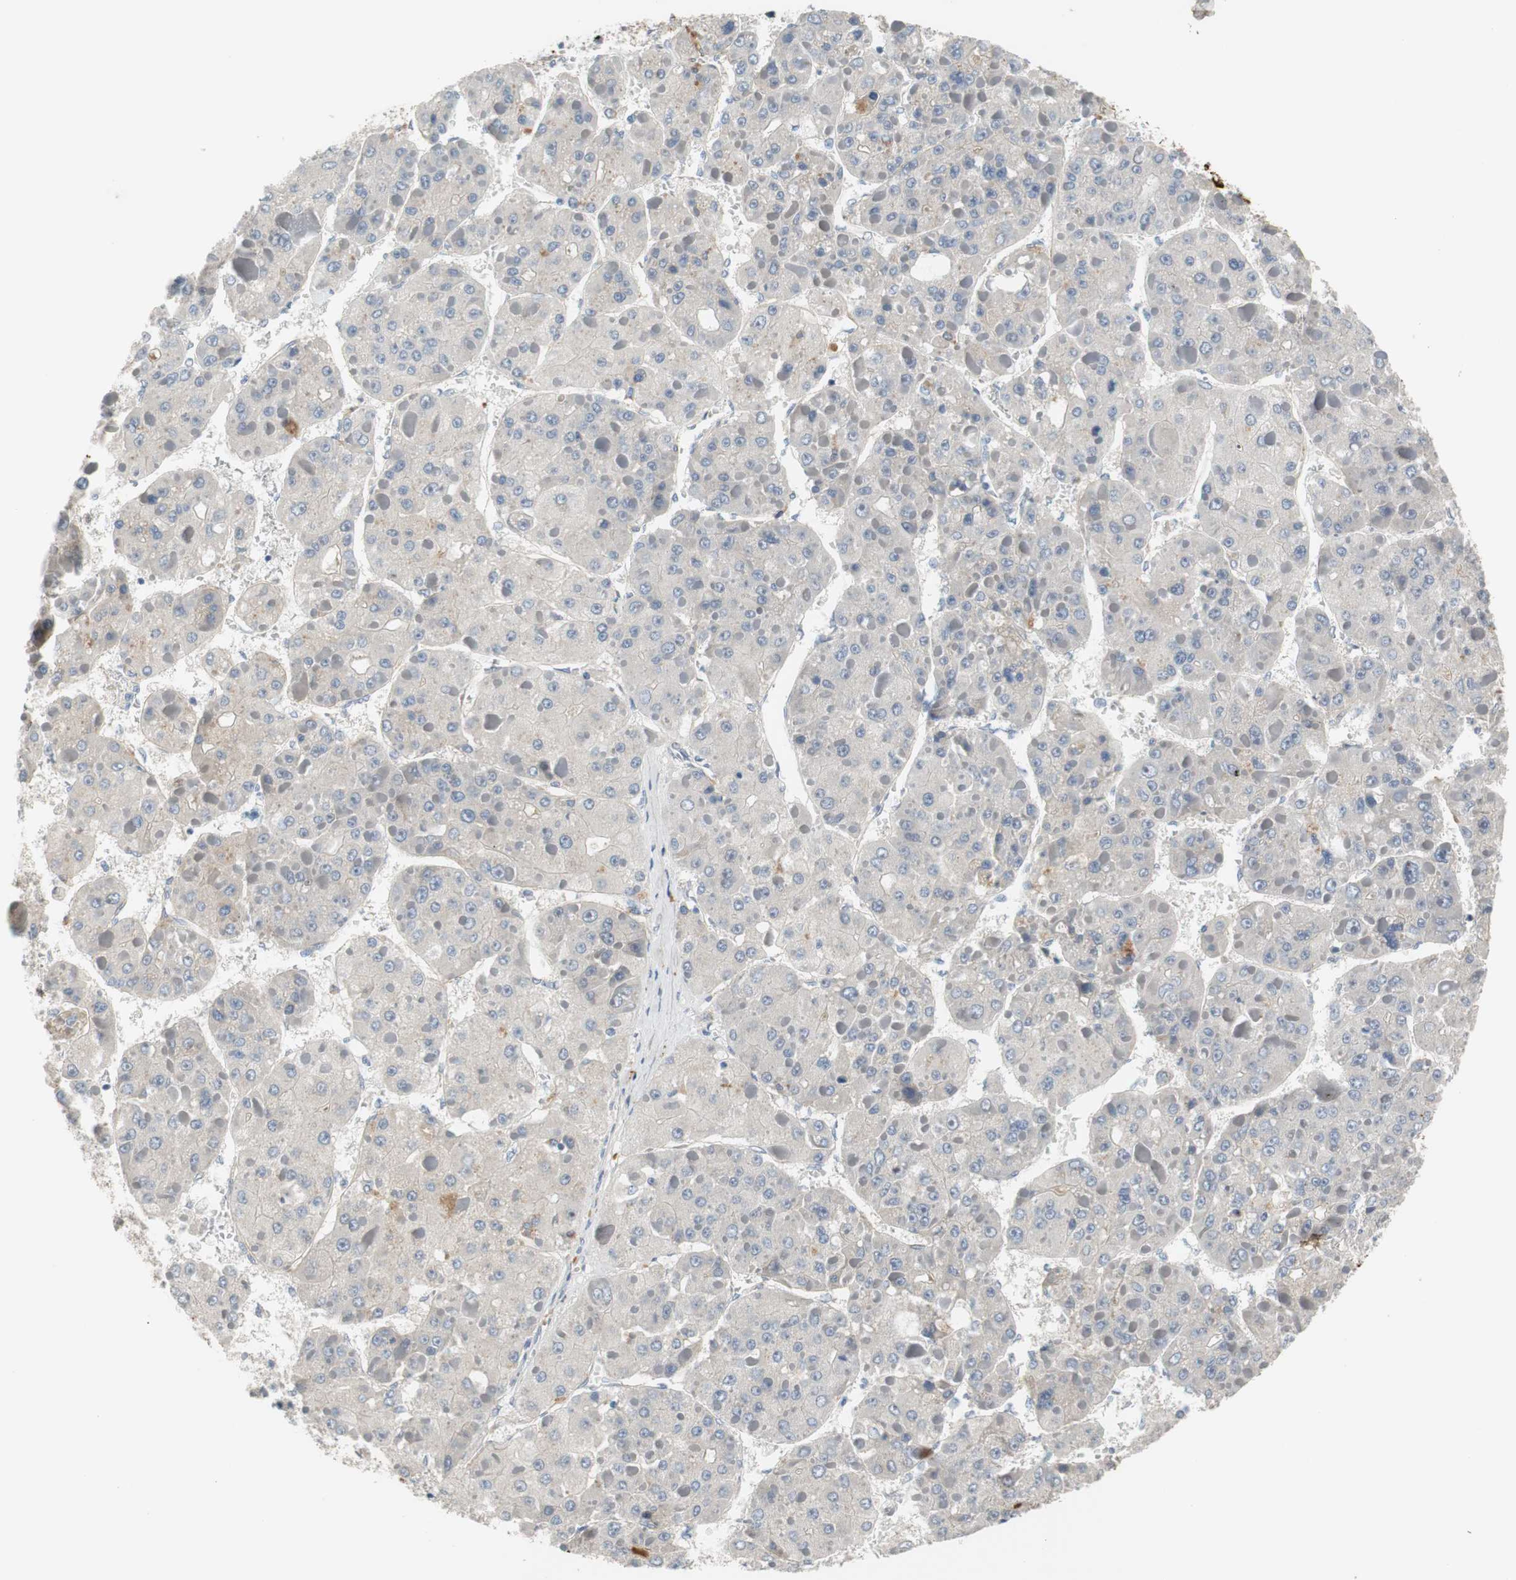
{"staining": {"intensity": "weak", "quantity": "25%-75%", "location": "cytoplasmic/membranous"}, "tissue": "liver cancer", "cell_type": "Tumor cells", "image_type": "cancer", "snomed": [{"axis": "morphology", "description": "Carcinoma, Hepatocellular, NOS"}, {"axis": "topography", "description": "Liver"}], "caption": "About 25%-75% of tumor cells in liver cancer reveal weak cytoplasmic/membranous protein staining as visualized by brown immunohistochemical staining.", "gene": "COL12A1", "patient": {"sex": "female", "age": 73}}